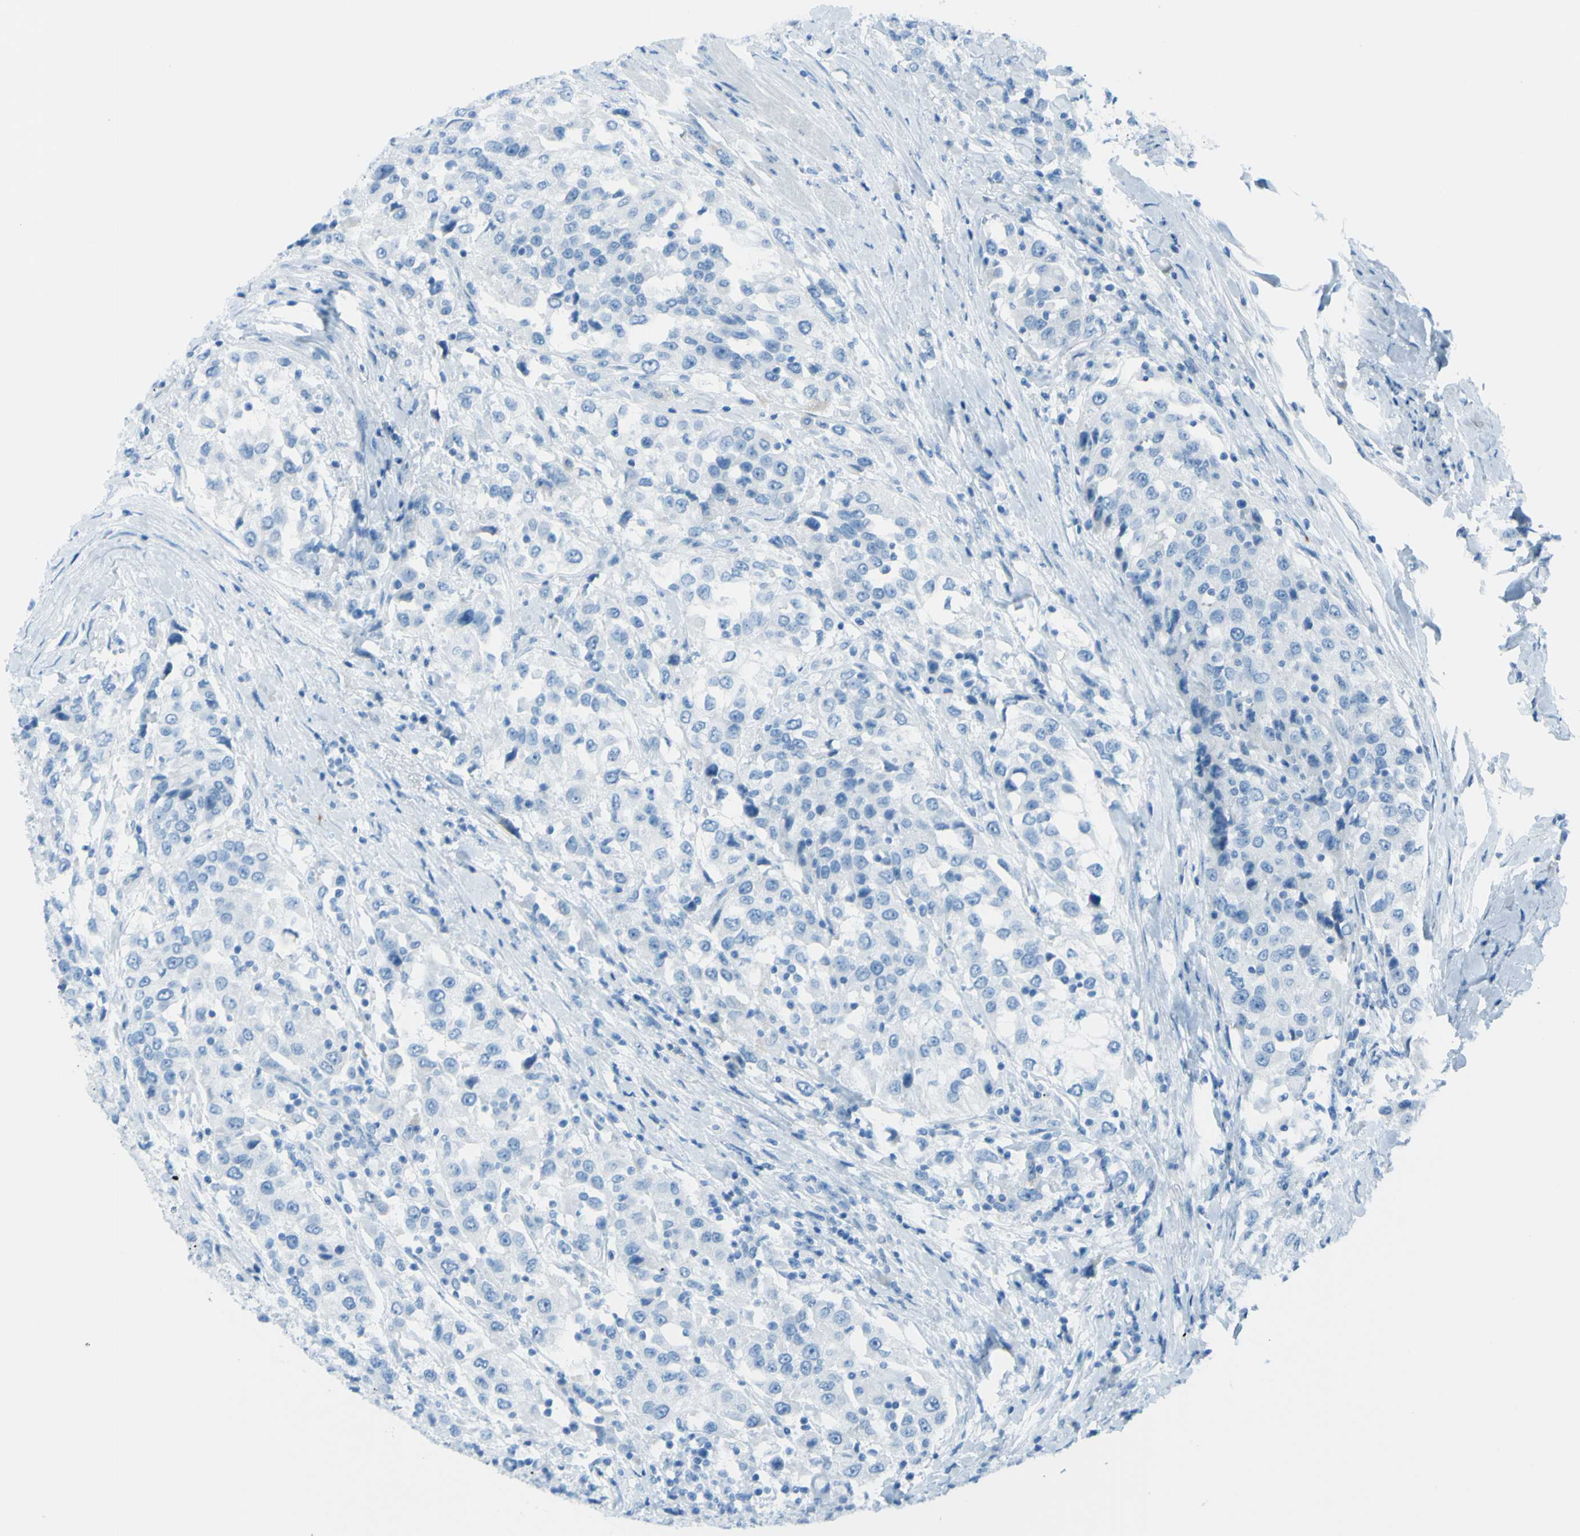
{"staining": {"intensity": "negative", "quantity": "none", "location": "none"}, "tissue": "urothelial cancer", "cell_type": "Tumor cells", "image_type": "cancer", "snomed": [{"axis": "morphology", "description": "Urothelial carcinoma, High grade"}, {"axis": "topography", "description": "Urinary bladder"}], "caption": "This is a histopathology image of IHC staining of urothelial cancer, which shows no staining in tumor cells. (Stains: DAB immunohistochemistry with hematoxylin counter stain, Microscopy: brightfield microscopy at high magnification).", "gene": "TFPI2", "patient": {"sex": "female", "age": 80}}